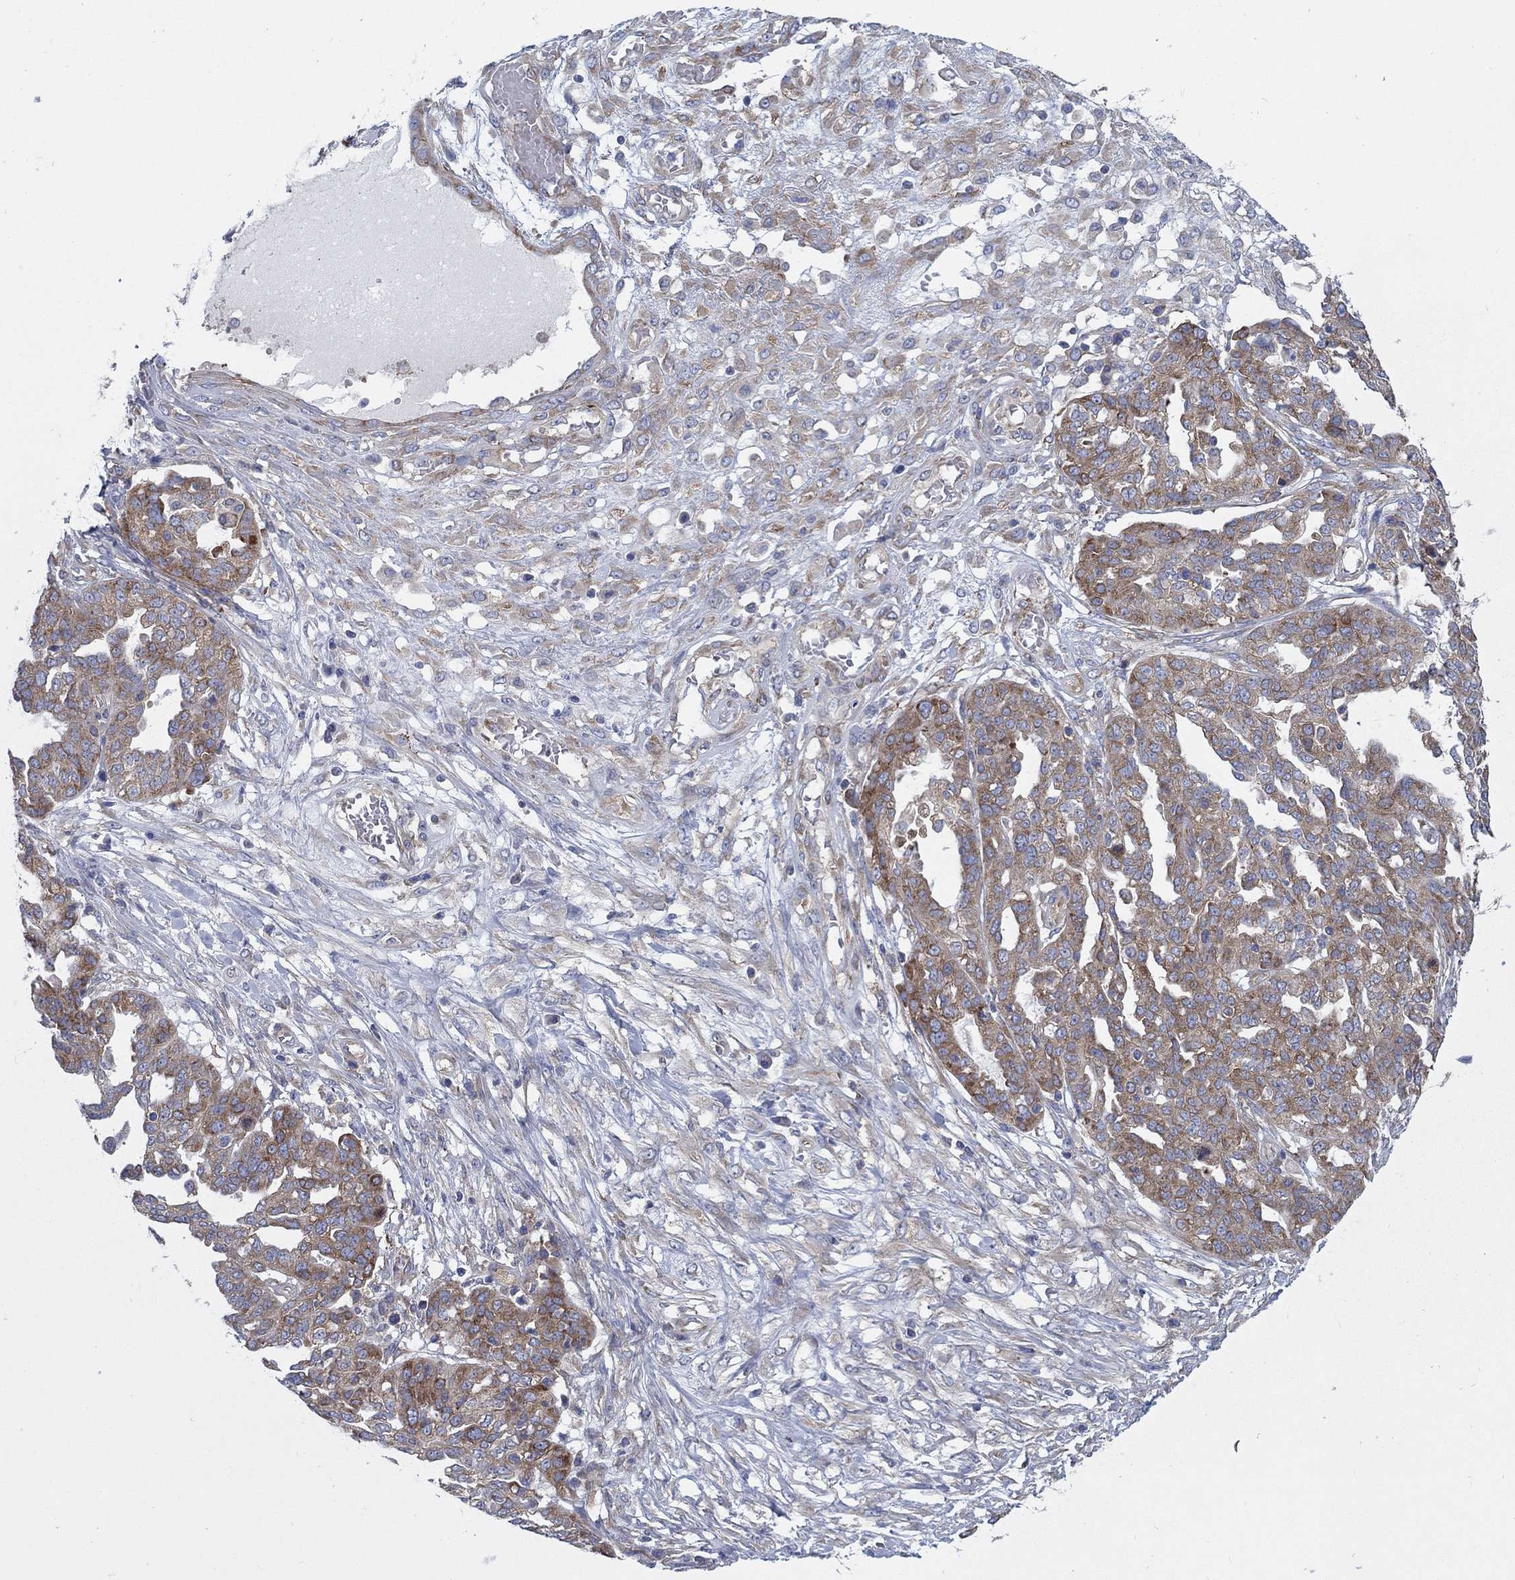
{"staining": {"intensity": "strong", "quantity": "<25%", "location": "cytoplasmic/membranous"}, "tissue": "ovarian cancer", "cell_type": "Tumor cells", "image_type": "cancer", "snomed": [{"axis": "morphology", "description": "Cystadenocarcinoma, serous, NOS"}, {"axis": "topography", "description": "Ovary"}], "caption": "The immunohistochemical stain shows strong cytoplasmic/membranous expression in tumor cells of ovarian cancer tissue.", "gene": "TMEM59", "patient": {"sex": "female", "age": 67}}